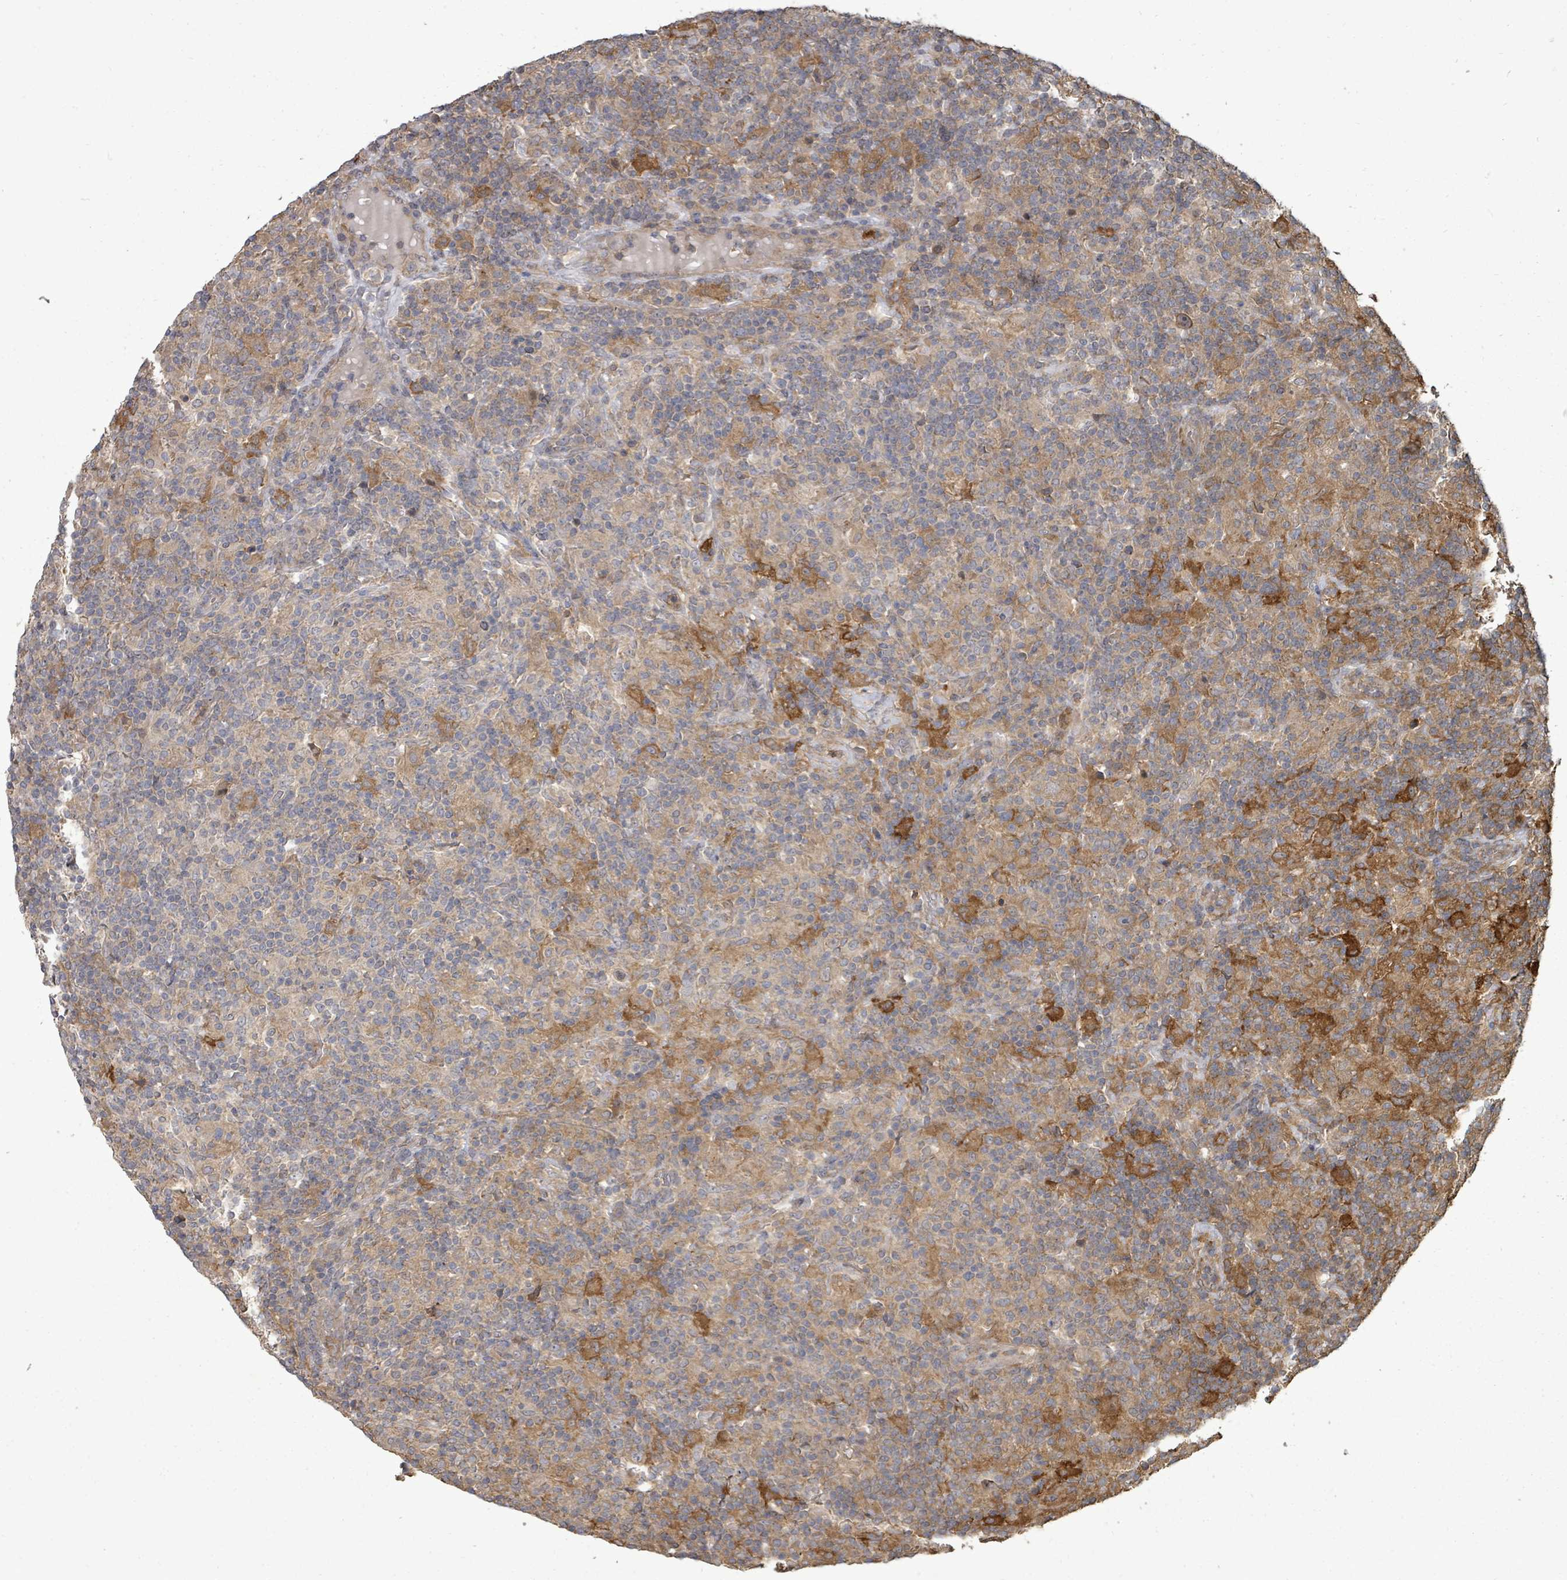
{"staining": {"intensity": "moderate", "quantity": "<25%", "location": "cytoplasmic/membranous"}, "tissue": "lymphoma", "cell_type": "Tumor cells", "image_type": "cancer", "snomed": [{"axis": "morphology", "description": "Hodgkin's disease, NOS"}, {"axis": "topography", "description": "Lymph node"}], "caption": "A brown stain shows moderate cytoplasmic/membranous staining of a protein in Hodgkin's disease tumor cells.", "gene": "EIF3C", "patient": {"sex": "male", "age": 70}}